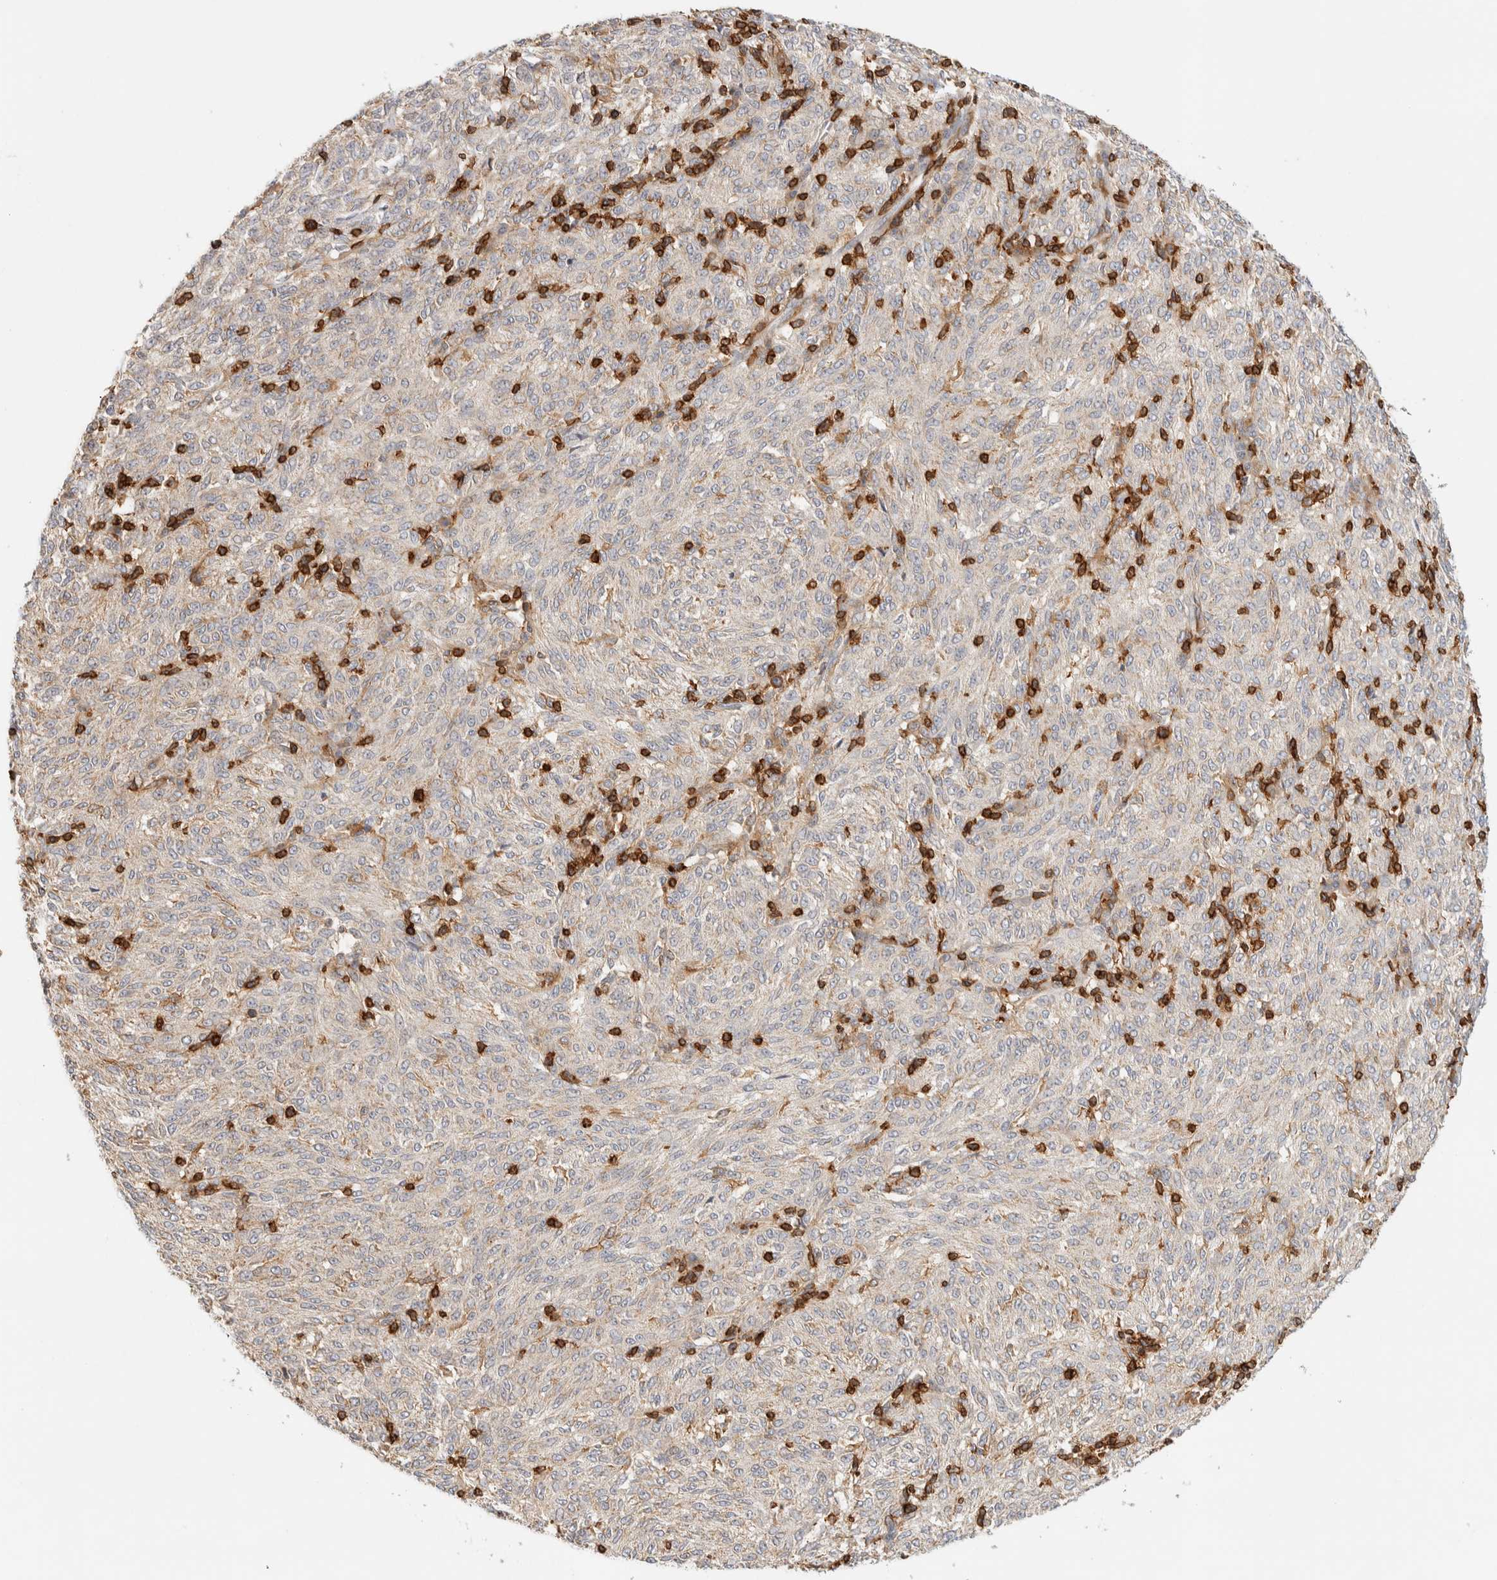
{"staining": {"intensity": "weak", "quantity": ">75%", "location": "cytoplasmic/membranous"}, "tissue": "melanoma", "cell_type": "Tumor cells", "image_type": "cancer", "snomed": [{"axis": "morphology", "description": "Malignant melanoma, NOS"}, {"axis": "topography", "description": "Skin"}], "caption": "Immunohistochemistry staining of melanoma, which reveals low levels of weak cytoplasmic/membranous positivity in approximately >75% of tumor cells indicating weak cytoplasmic/membranous protein staining. The staining was performed using DAB (brown) for protein detection and nuclei were counterstained in hematoxylin (blue).", "gene": "RUNDC1", "patient": {"sex": "female", "age": 72}}